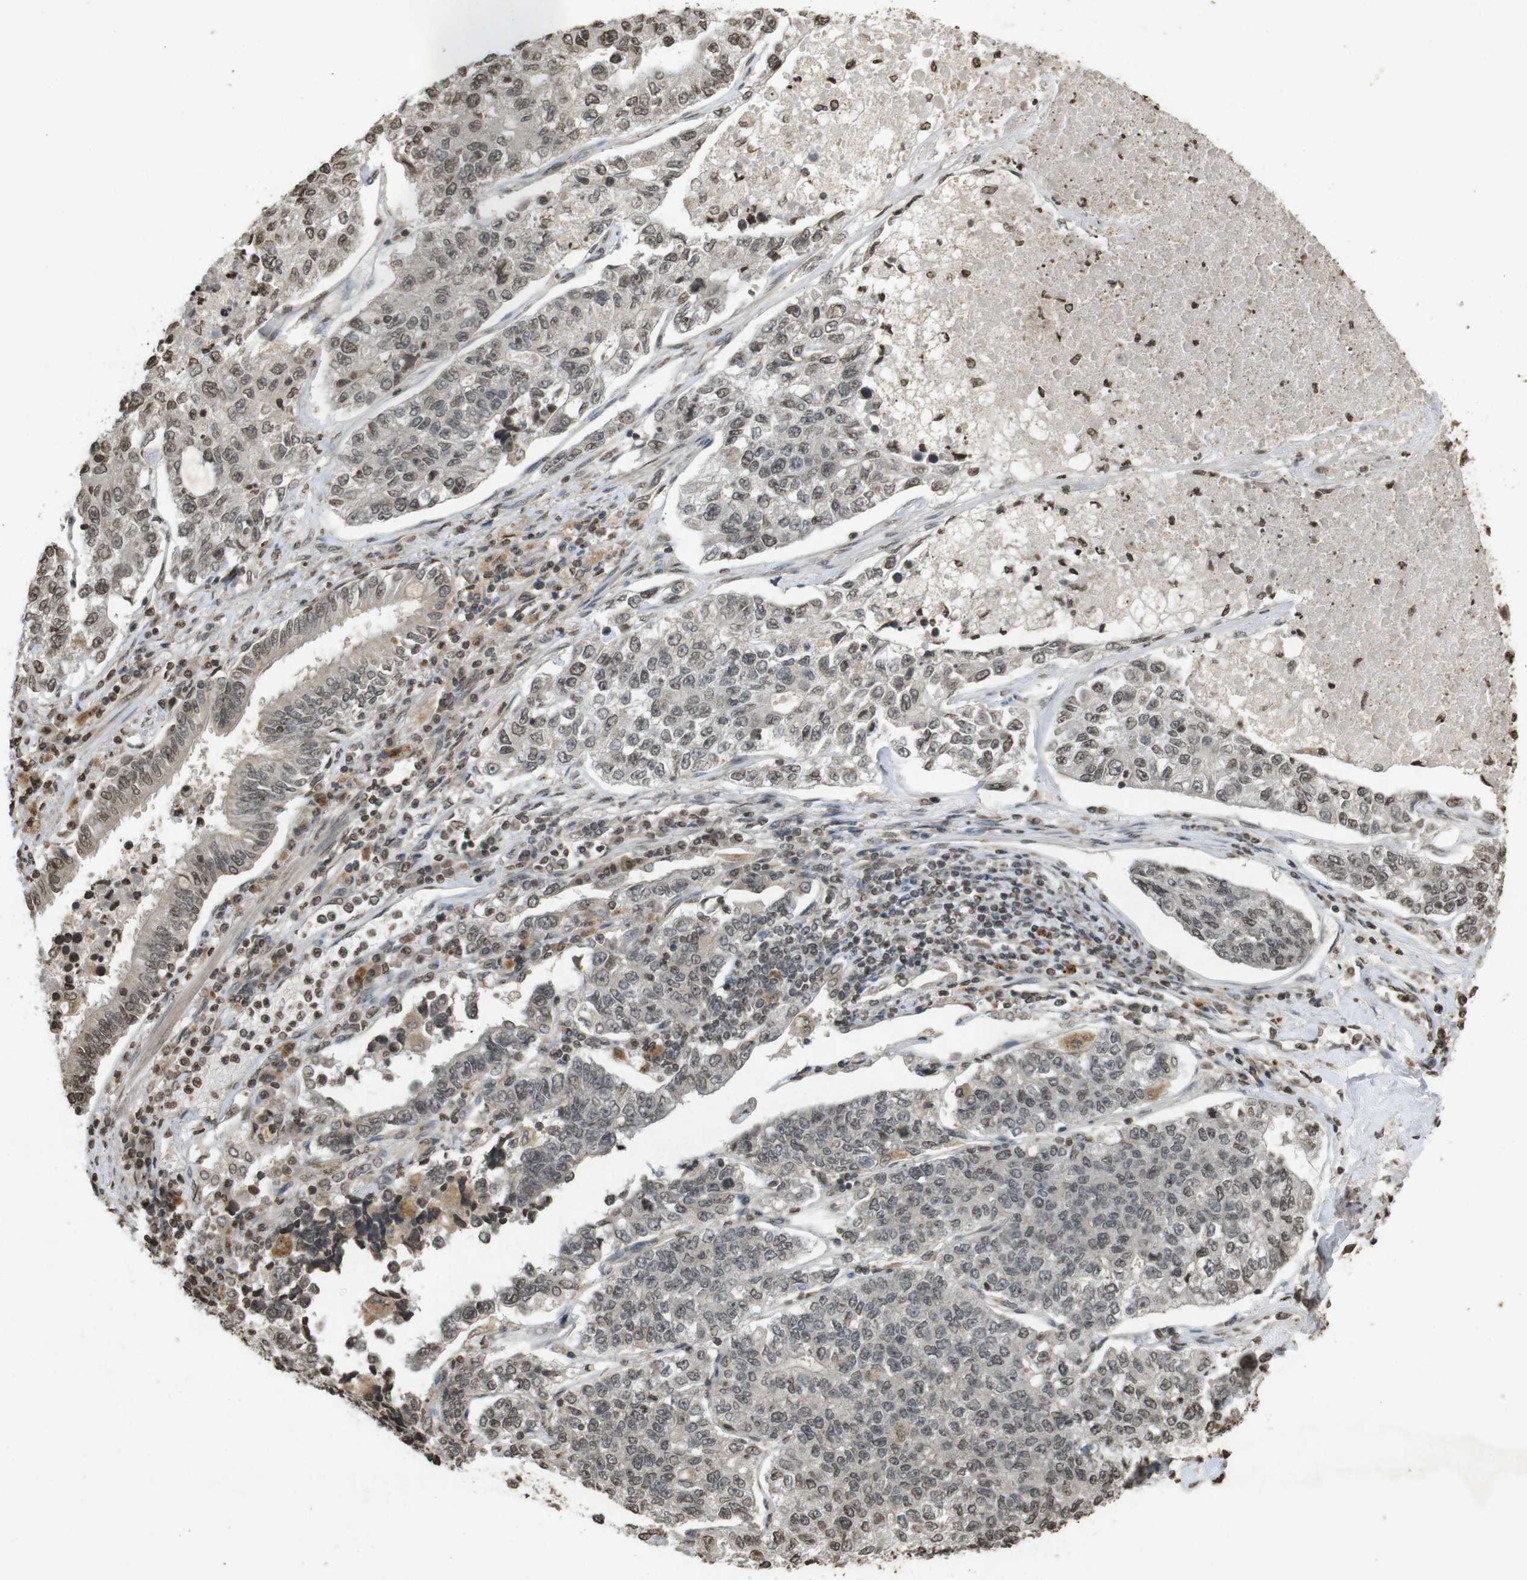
{"staining": {"intensity": "weak", "quantity": ">75%", "location": "nuclear"}, "tissue": "lung cancer", "cell_type": "Tumor cells", "image_type": "cancer", "snomed": [{"axis": "morphology", "description": "Adenocarcinoma, NOS"}, {"axis": "topography", "description": "Lung"}], "caption": "Human lung cancer (adenocarcinoma) stained with a brown dye demonstrates weak nuclear positive staining in about >75% of tumor cells.", "gene": "ORC4", "patient": {"sex": "male", "age": 49}}